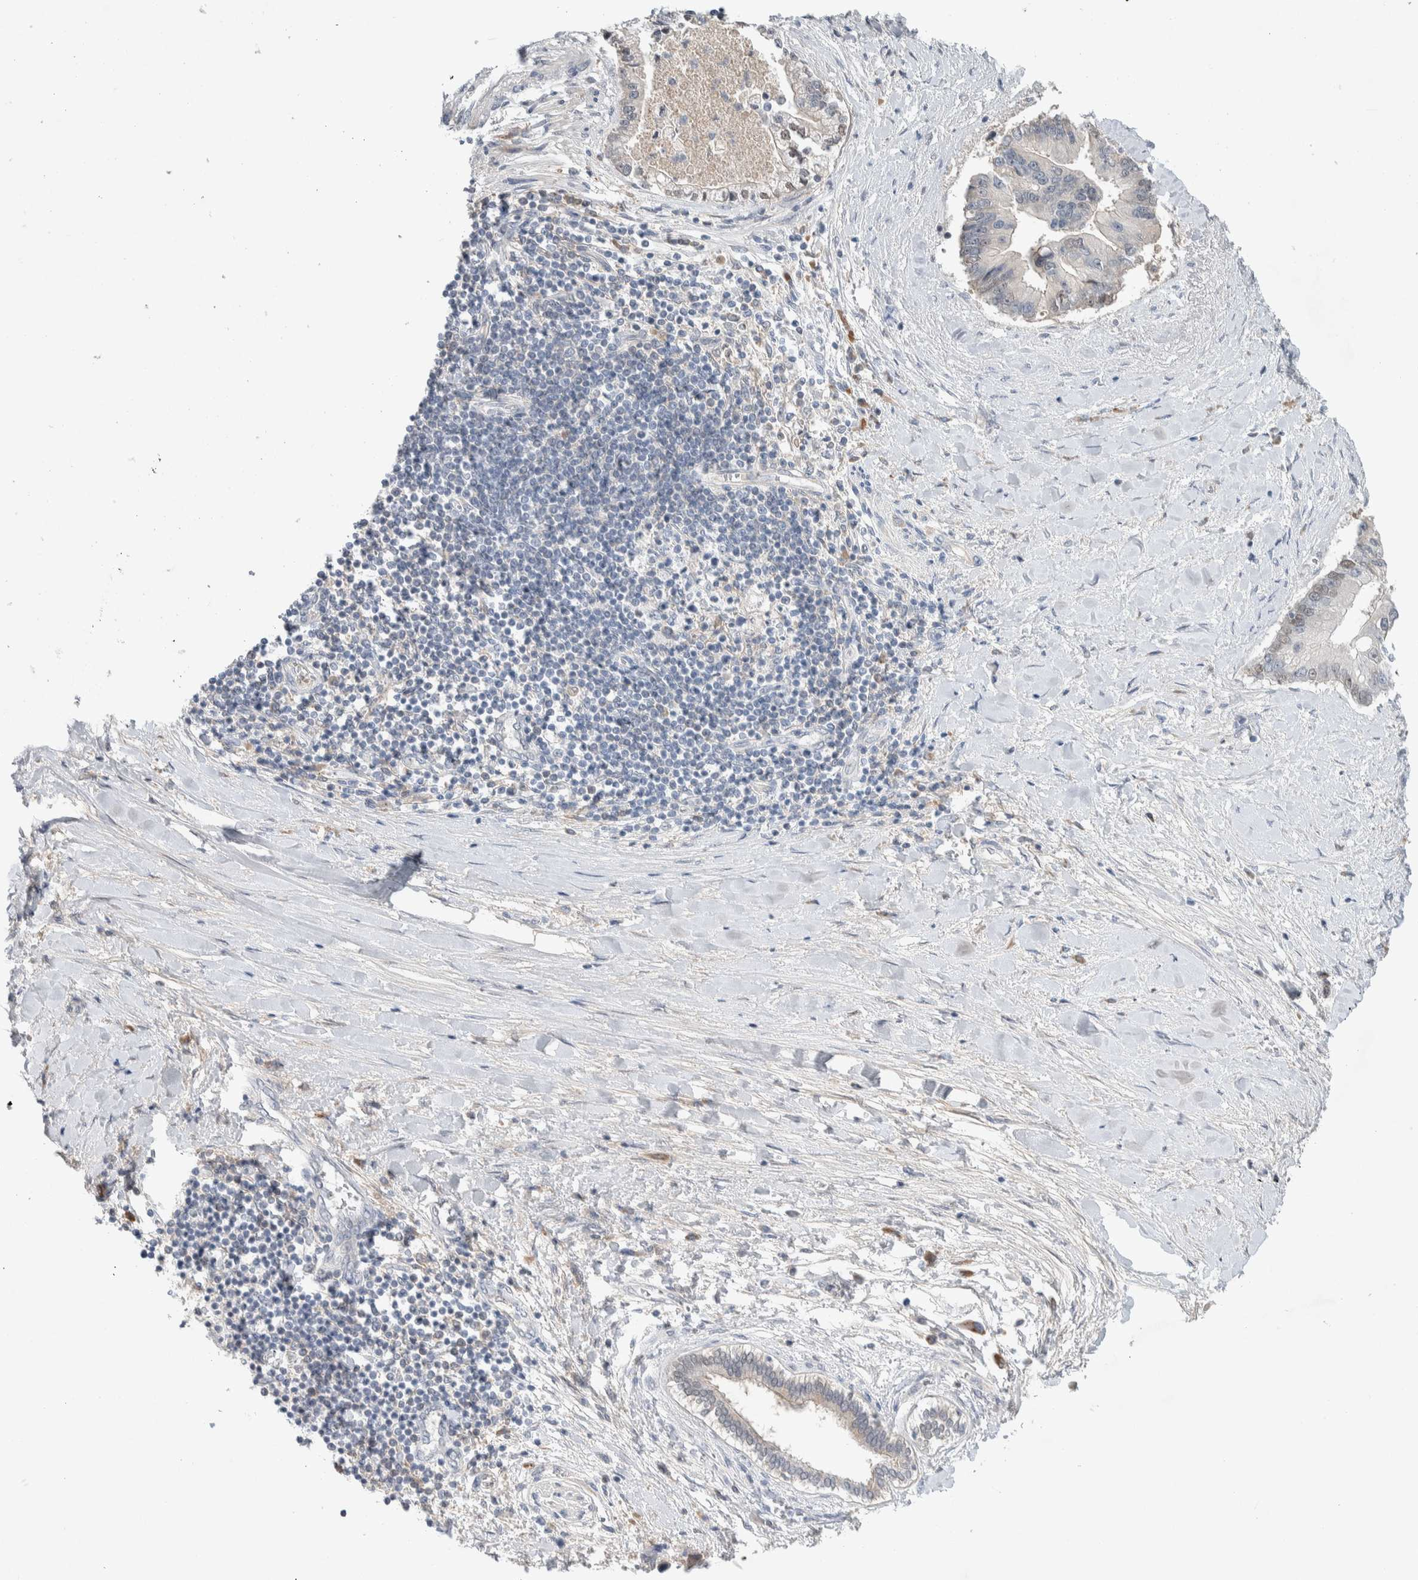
{"staining": {"intensity": "negative", "quantity": "none", "location": "none"}, "tissue": "liver cancer", "cell_type": "Tumor cells", "image_type": "cancer", "snomed": [{"axis": "morphology", "description": "Cholangiocarcinoma"}, {"axis": "topography", "description": "Liver"}], "caption": "Immunohistochemical staining of cholangiocarcinoma (liver) shows no significant expression in tumor cells.", "gene": "DEPTOR", "patient": {"sex": "male", "age": 50}}